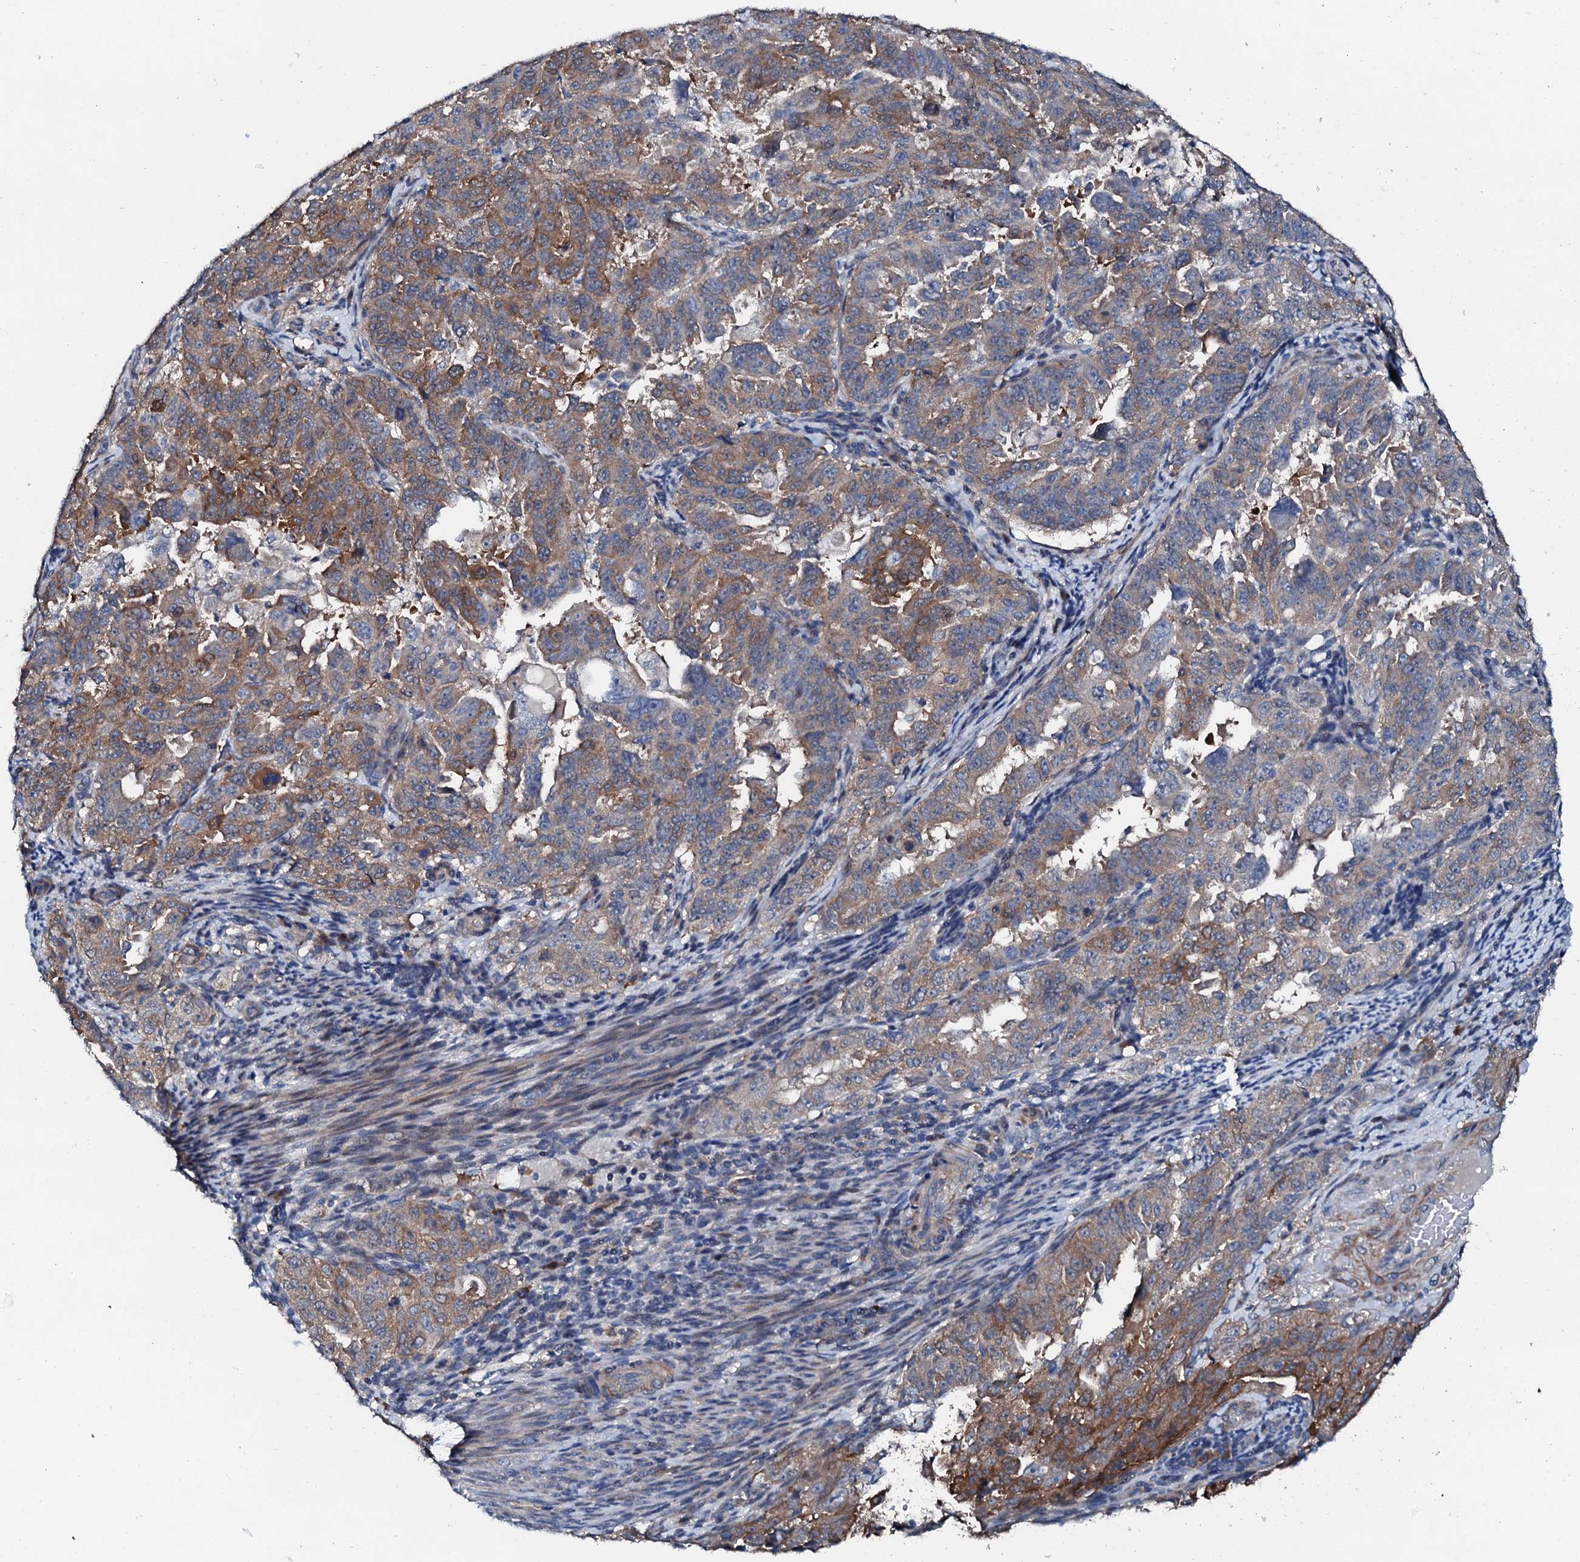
{"staining": {"intensity": "moderate", "quantity": ">75%", "location": "cytoplasmic/membranous"}, "tissue": "endometrial cancer", "cell_type": "Tumor cells", "image_type": "cancer", "snomed": [{"axis": "morphology", "description": "Adenocarcinoma, NOS"}, {"axis": "topography", "description": "Endometrium"}], "caption": "This is an image of immunohistochemistry staining of endometrial adenocarcinoma, which shows moderate expression in the cytoplasmic/membranous of tumor cells.", "gene": "GFOD2", "patient": {"sex": "female", "age": 65}}